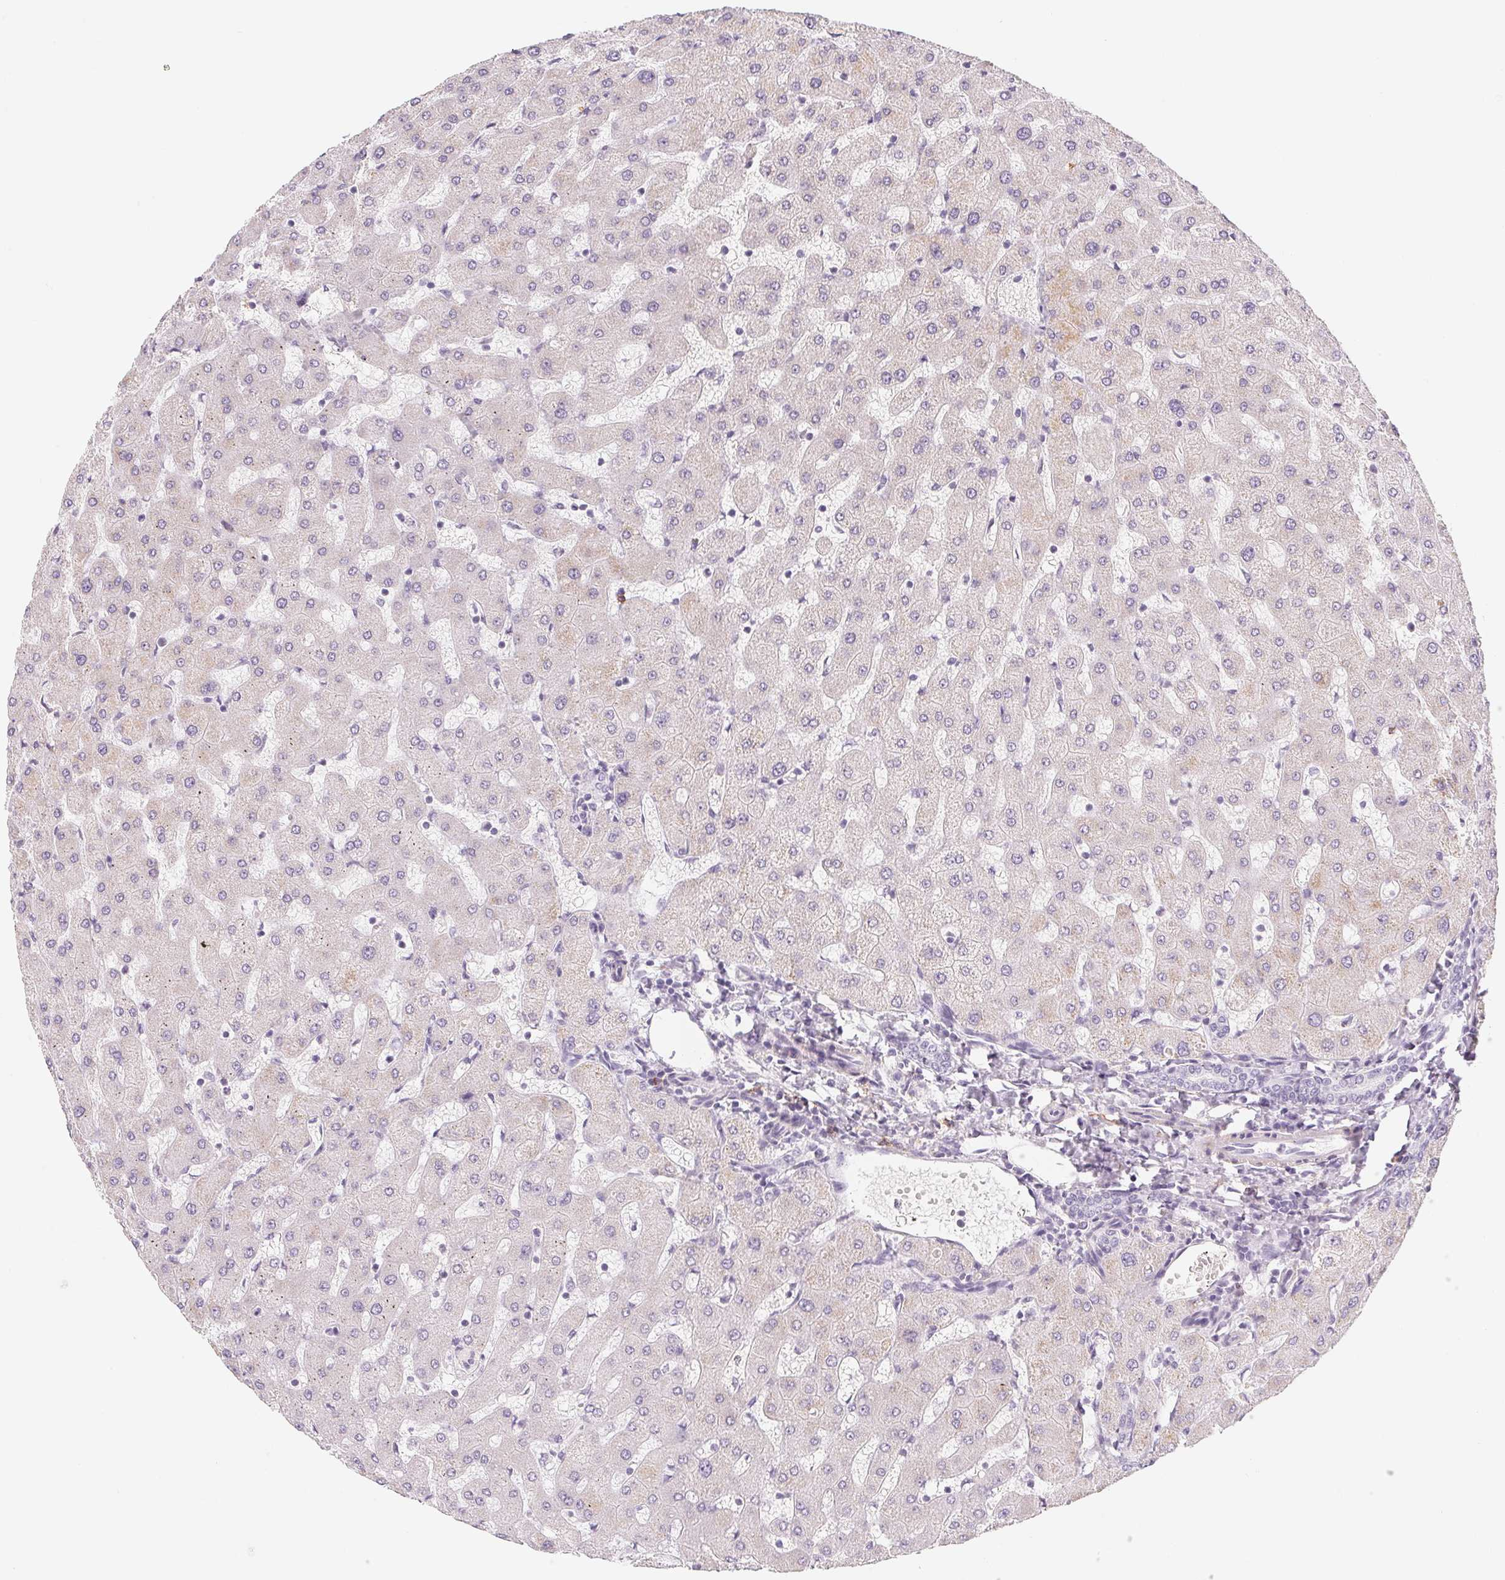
{"staining": {"intensity": "negative", "quantity": "none", "location": "none"}, "tissue": "liver", "cell_type": "Cholangiocytes", "image_type": "normal", "snomed": [{"axis": "morphology", "description": "Normal tissue, NOS"}, {"axis": "topography", "description": "Liver"}], "caption": "Photomicrograph shows no significant protein positivity in cholangiocytes of unremarkable liver.", "gene": "PRPH", "patient": {"sex": "female", "age": 63}}